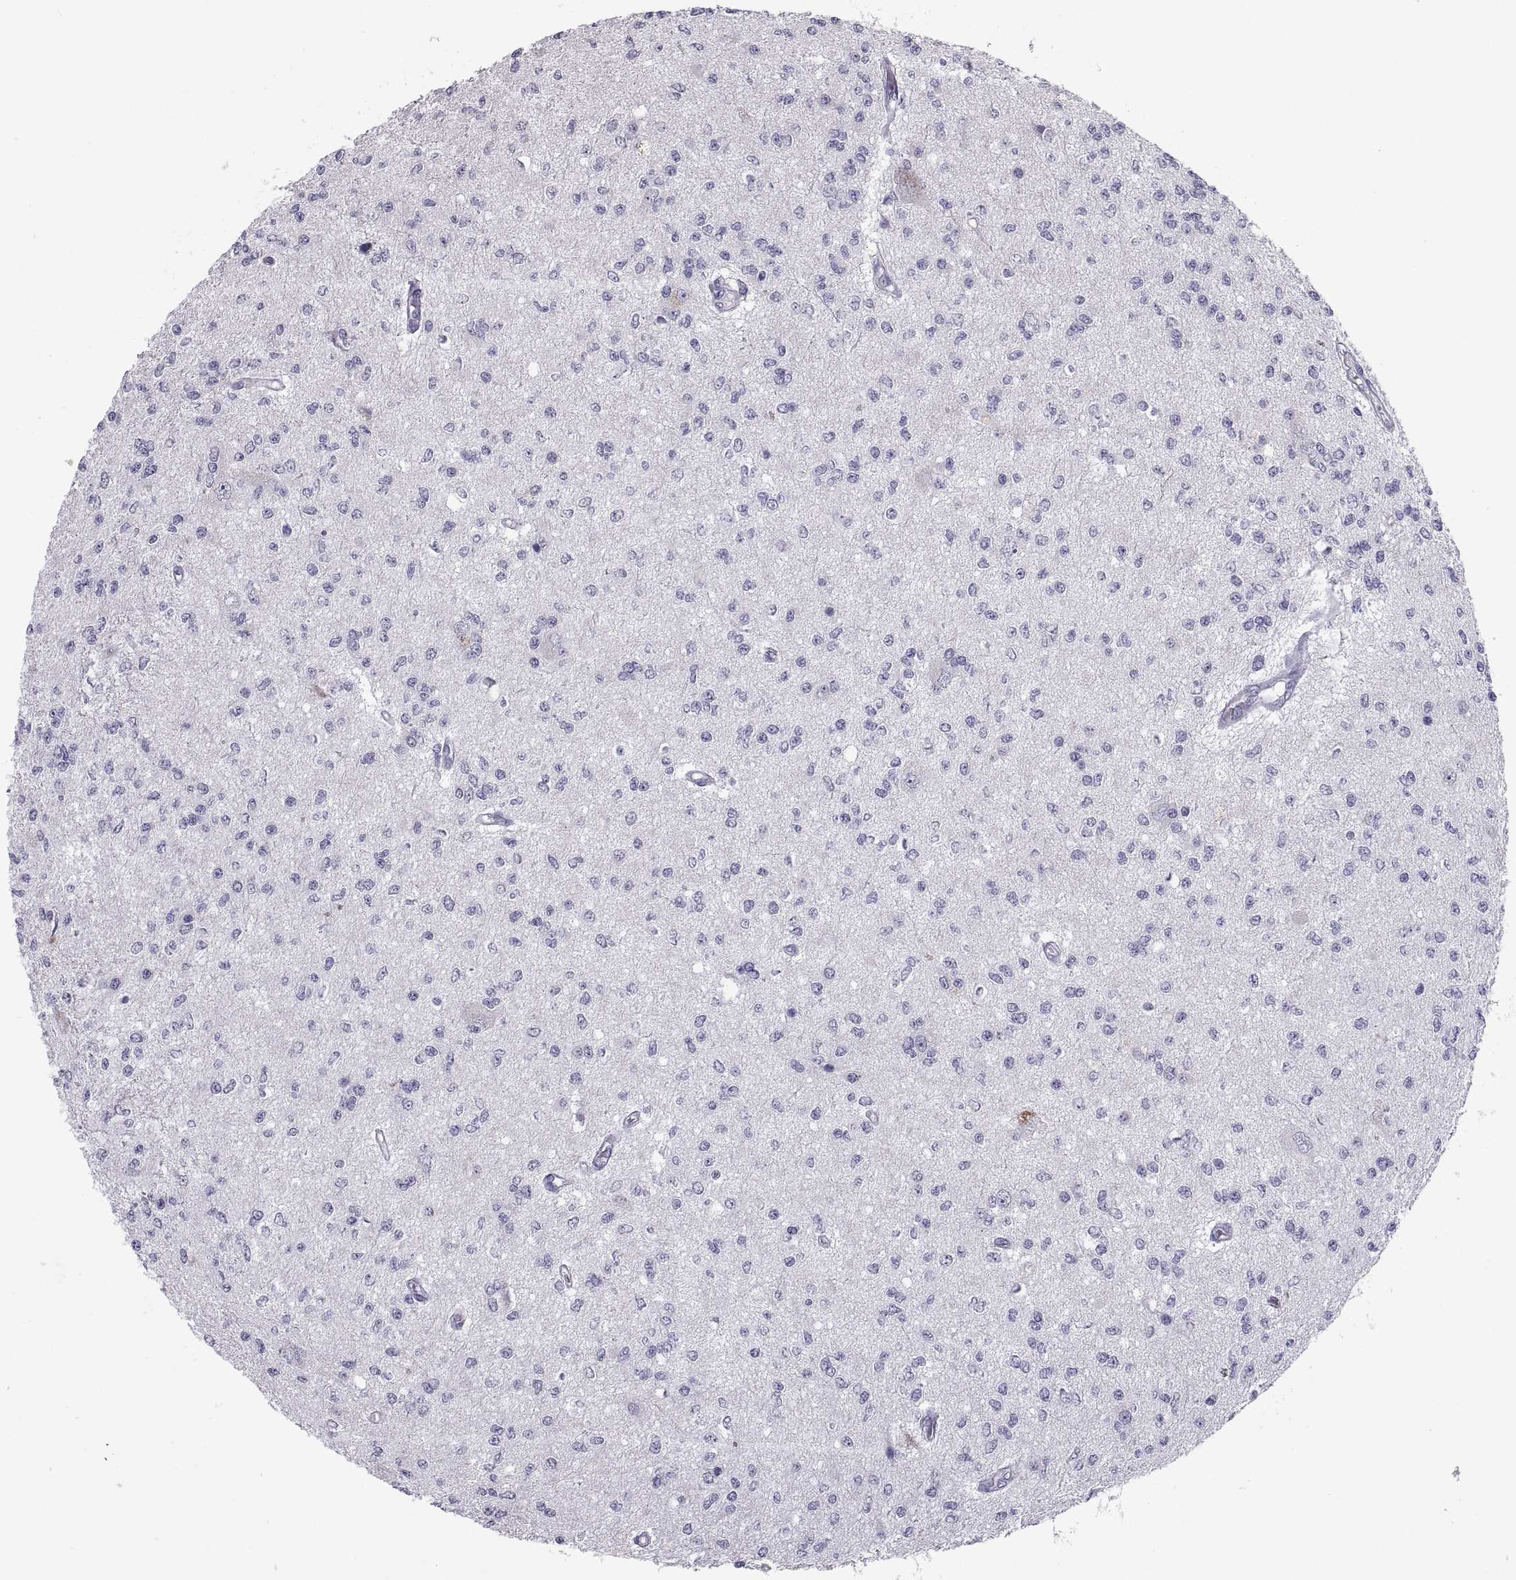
{"staining": {"intensity": "negative", "quantity": "none", "location": "none"}, "tissue": "glioma", "cell_type": "Tumor cells", "image_type": "cancer", "snomed": [{"axis": "morphology", "description": "Glioma, malignant, Low grade"}, {"axis": "topography", "description": "Brain"}], "caption": "Tumor cells are negative for protein expression in human malignant glioma (low-grade).", "gene": "IGSF1", "patient": {"sex": "male", "age": 67}}